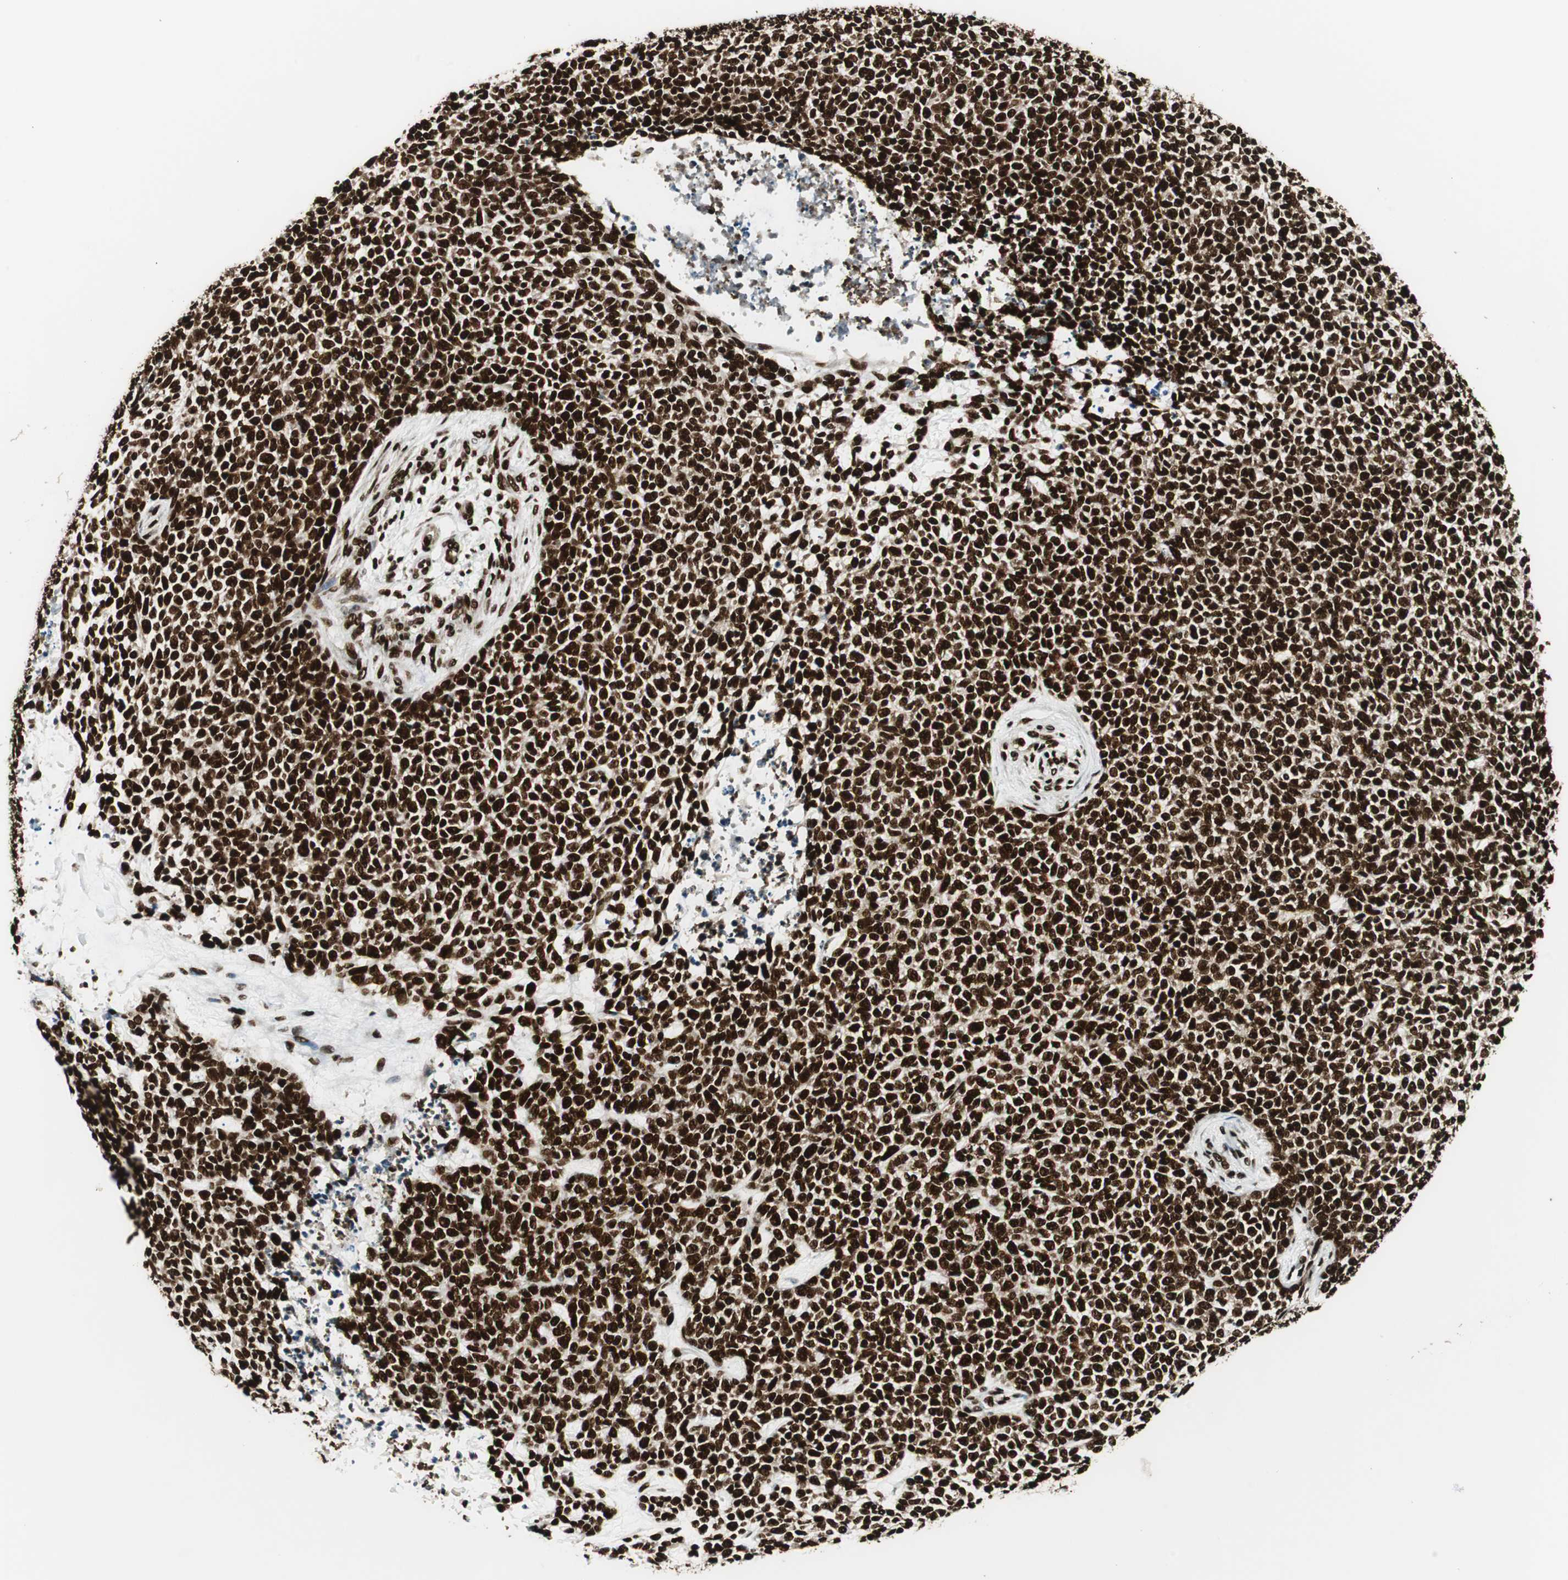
{"staining": {"intensity": "strong", "quantity": ">75%", "location": "nuclear"}, "tissue": "skin cancer", "cell_type": "Tumor cells", "image_type": "cancer", "snomed": [{"axis": "morphology", "description": "Basal cell carcinoma"}, {"axis": "topography", "description": "Skin"}], "caption": "An IHC image of neoplastic tissue is shown. Protein staining in brown shows strong nuclear positivity in skin cancer within tumor cells.", "gene": "EWSR1", "patient": {"sex": "female", "age": 84}}